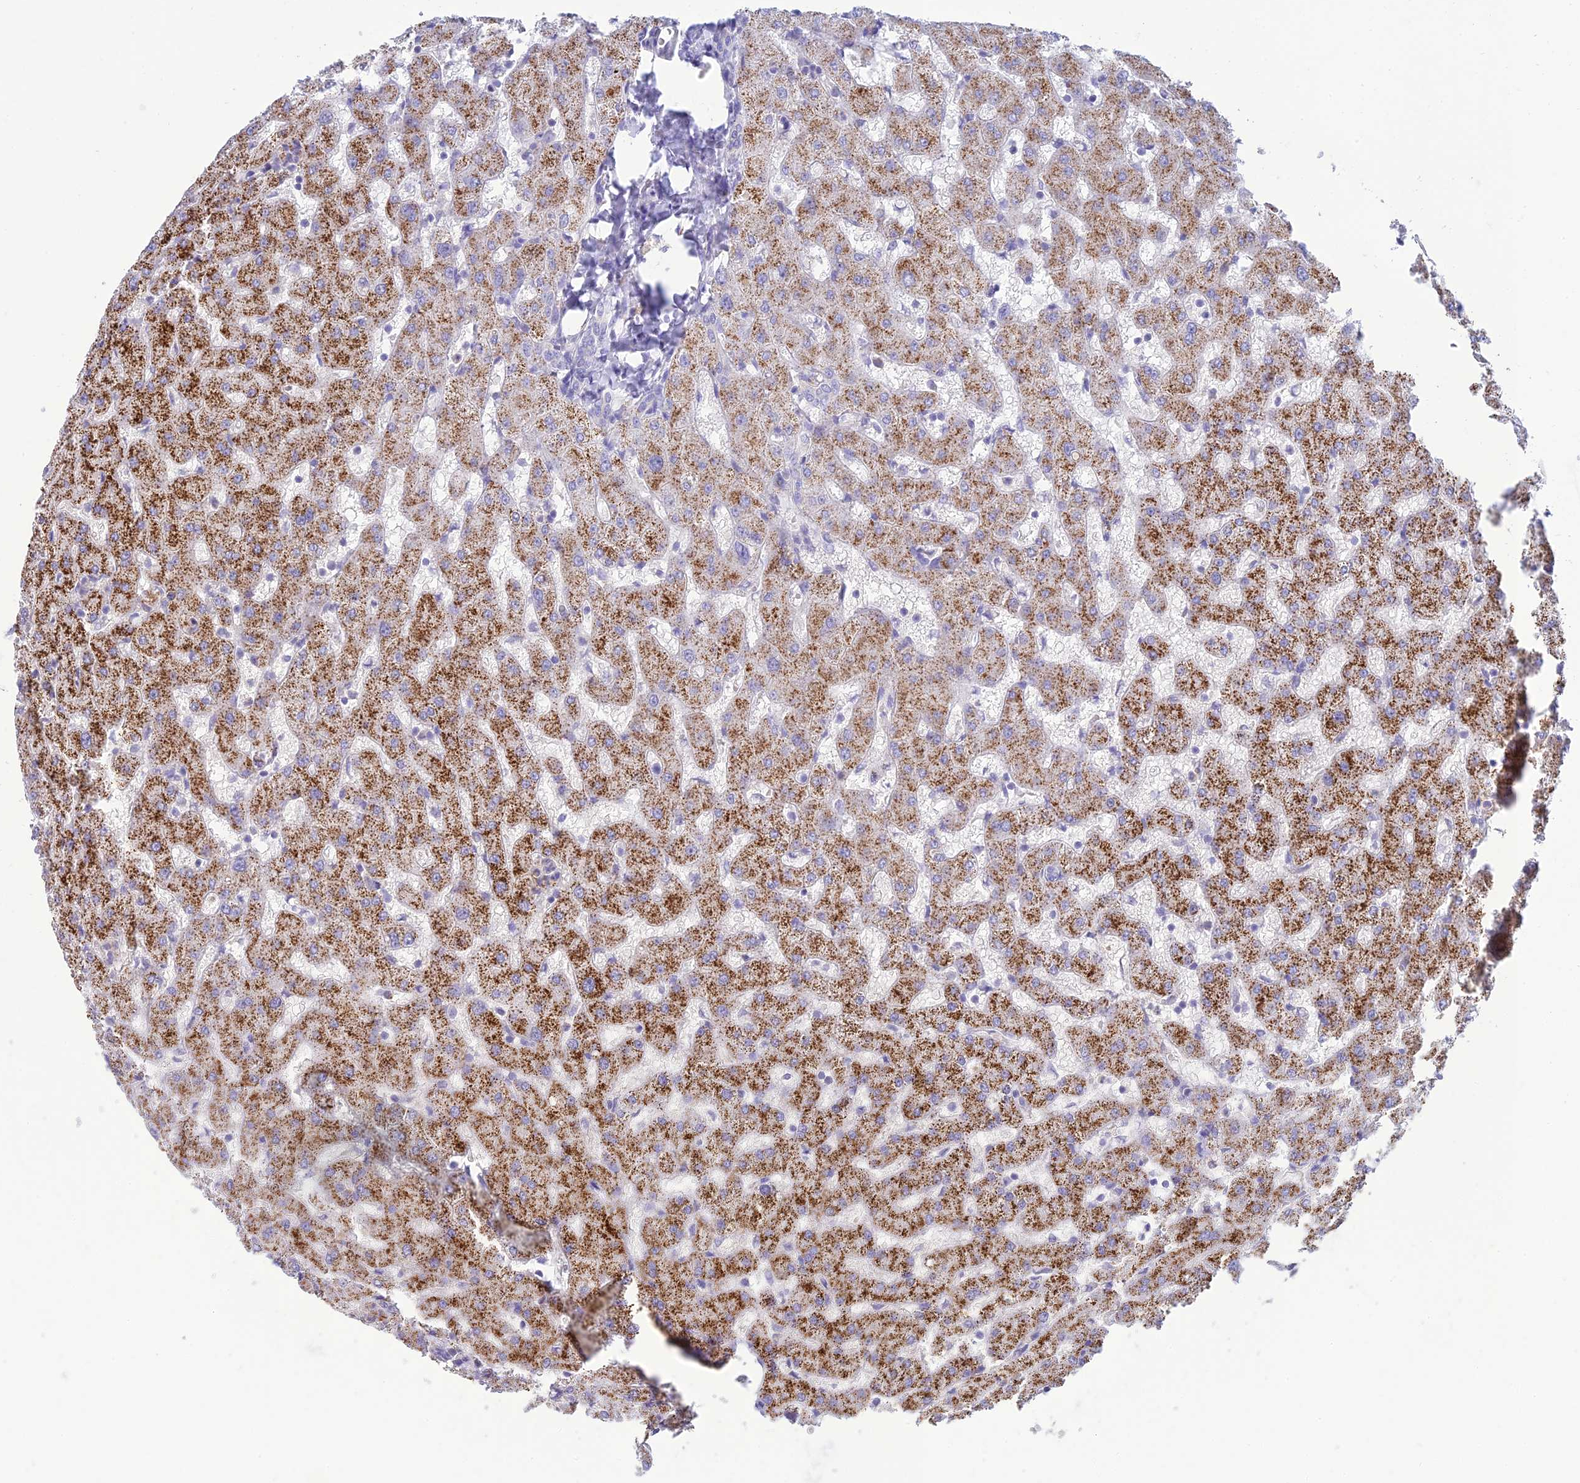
{"staining": {"intensity": "negative", "quantity": "none", "location": "none"}, "tissue": "liver", "cell_type": "Cholangiocytes", "image_type": "normal", "snomed": [{"axis": "morphology", "description": "Normal tissue, NOS"}, {"axis": "topography", "description": "Liver"}], "caption": "Cholangiocytes show no significant protein expression in benign liver.", "gene": "MAL2", "patient": {"sex": "female", "age": 63}}